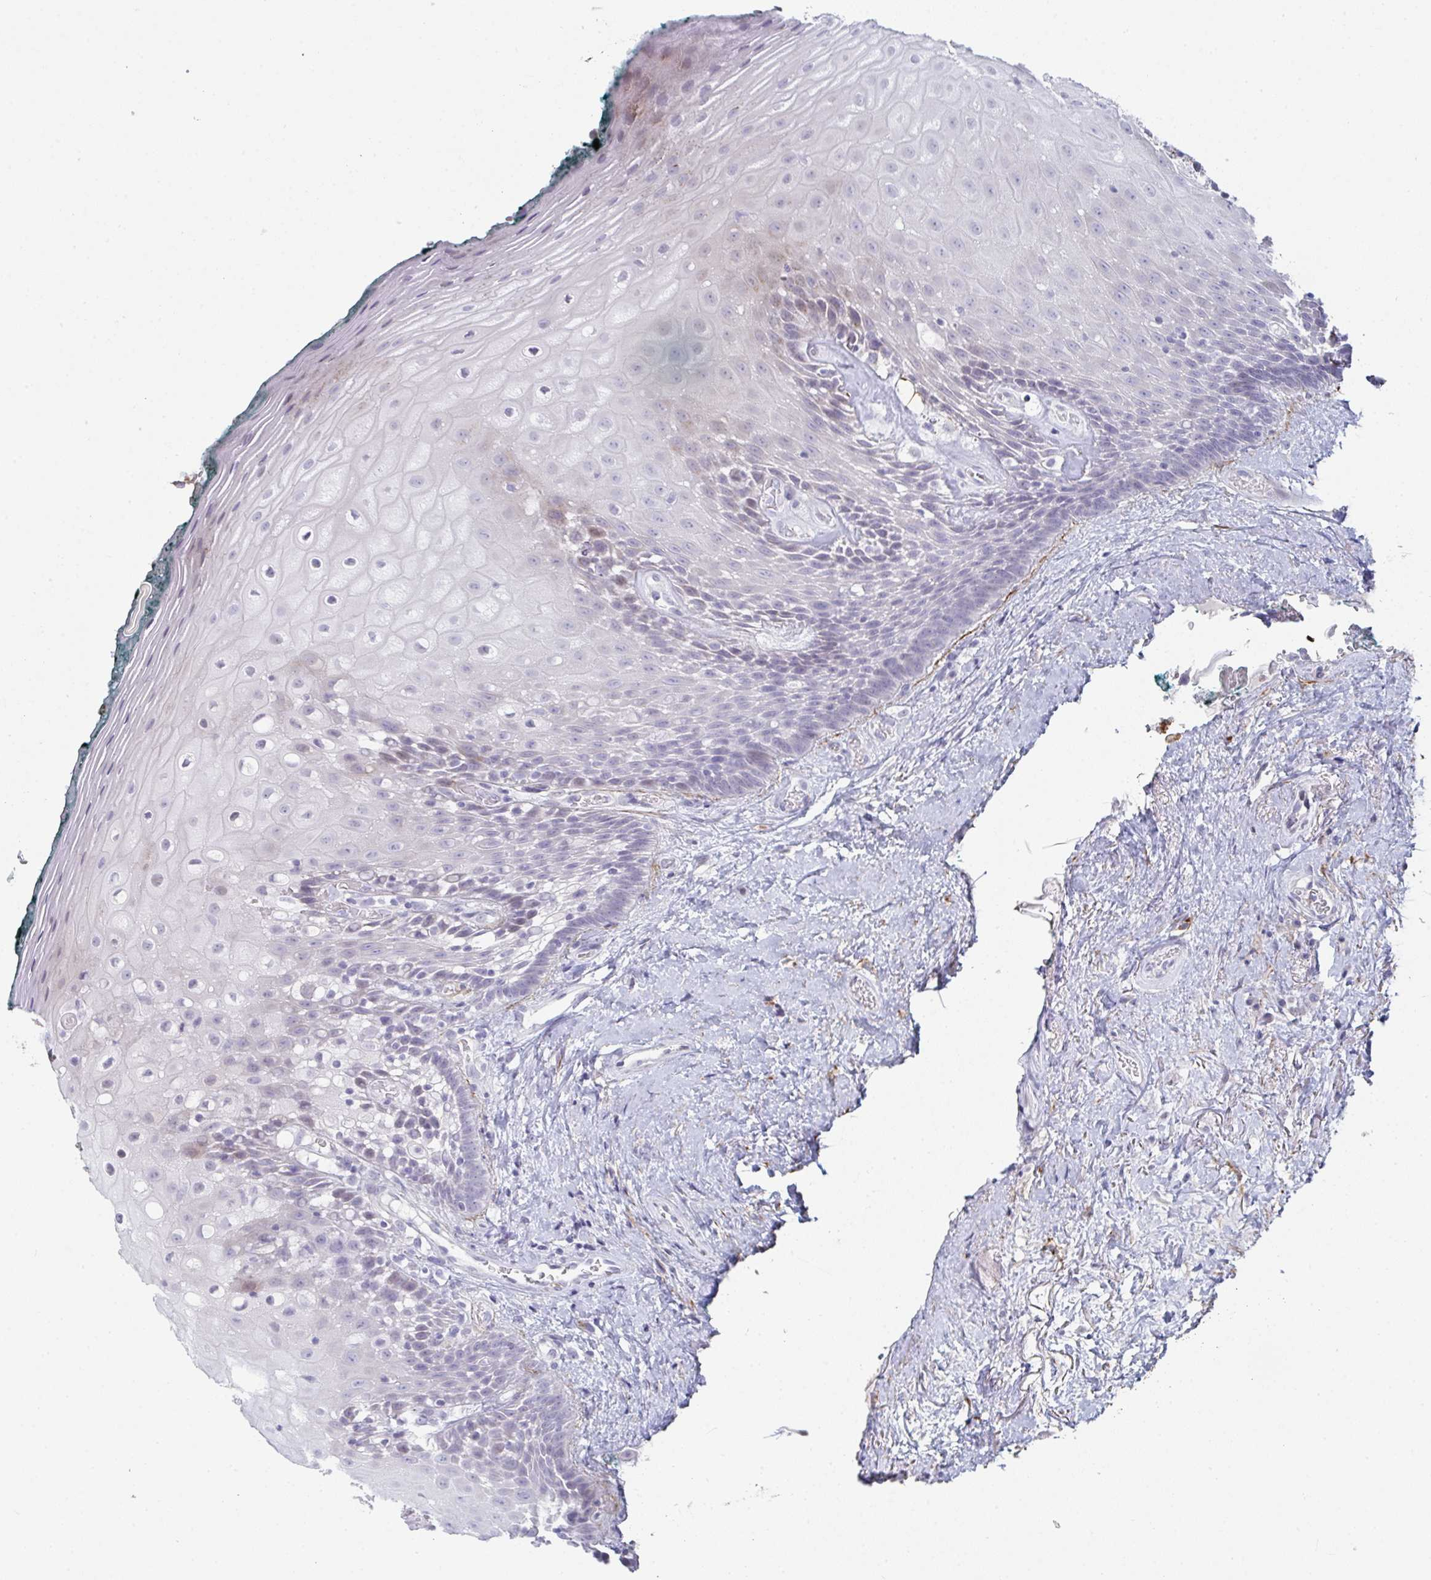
{"staining": {"intensity": "negative", "quantity": "none", "location": "none"}, "tissue": "oral mucosa", "cell_type": "Squamous epithelial cells", "image_type": "normal", "snomed": [{"axis": "morphology", "description": "Normal tissue, NOS"}, {"axis": "morphology", "description": "Squamous cell carcinoma, NOS"}, {"axis": "topography", "description": "Oral tissue"}, {"axis": "topography", "description": "Head-Neck"}], "caption": "Oral mucosa stained for a protein using immunohistochemistry demonstrates no staining squamous epithelial cells.", "gene": "A1CF", "patient": {"sex": "male", "age": 64}}